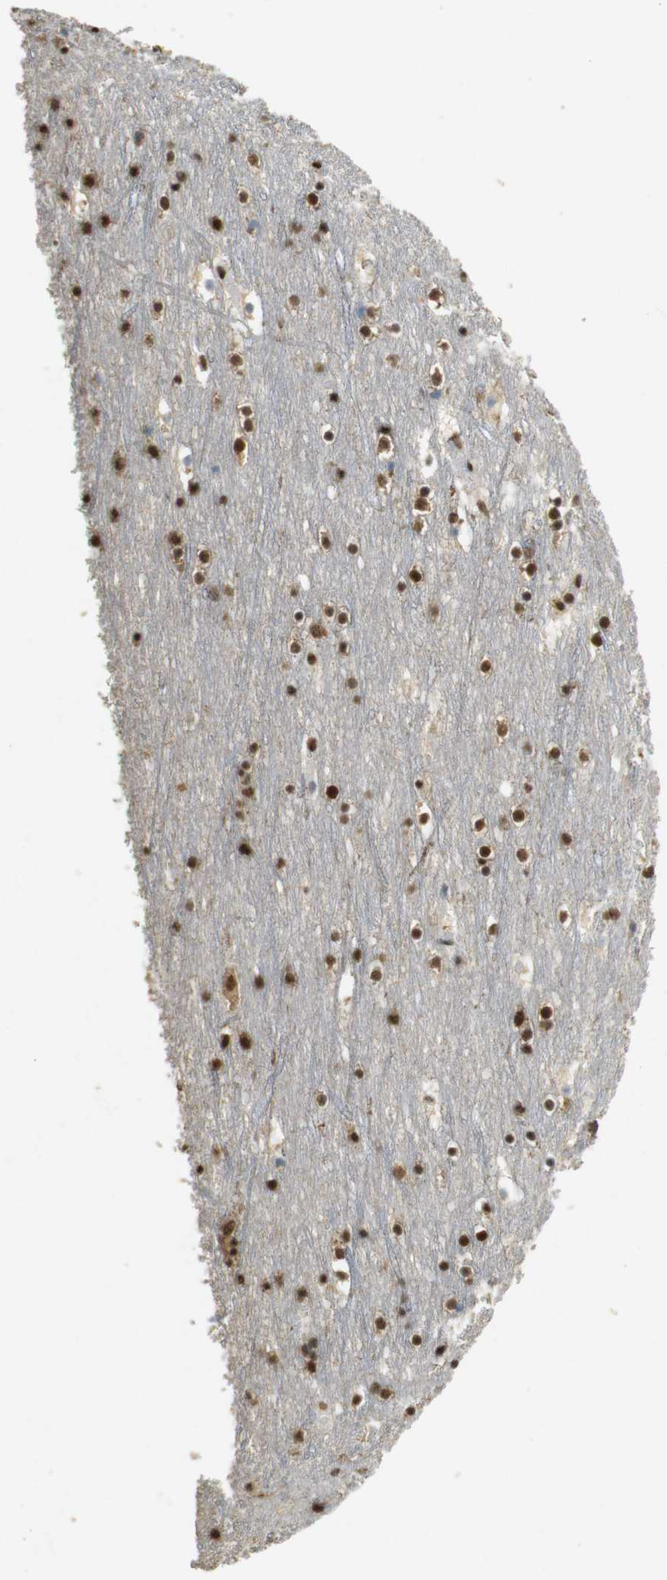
{"staining": {"intensity": "moderate", "quantity": ">75%", "location": "nuclear"}, "tissue": "cerebral cortex", "cell_type": "Endothelial cells", "image_type": "normal", "snomed": [{"axis": "morphology", "description": "Normal tissue, NOS"}, {"axis": "topography", "description": "Cerebral cortex"}], "caption": "Immunohistochemistry (IHC) micrograph of unremarkable human cerebral cortex stained for a protein (brown), which exhibits medium levels of moderate nuclear staining in approximately >75% of endothelial cells.", "gene": "GATA4", "patient": {"sex": "male", "age": 45}}